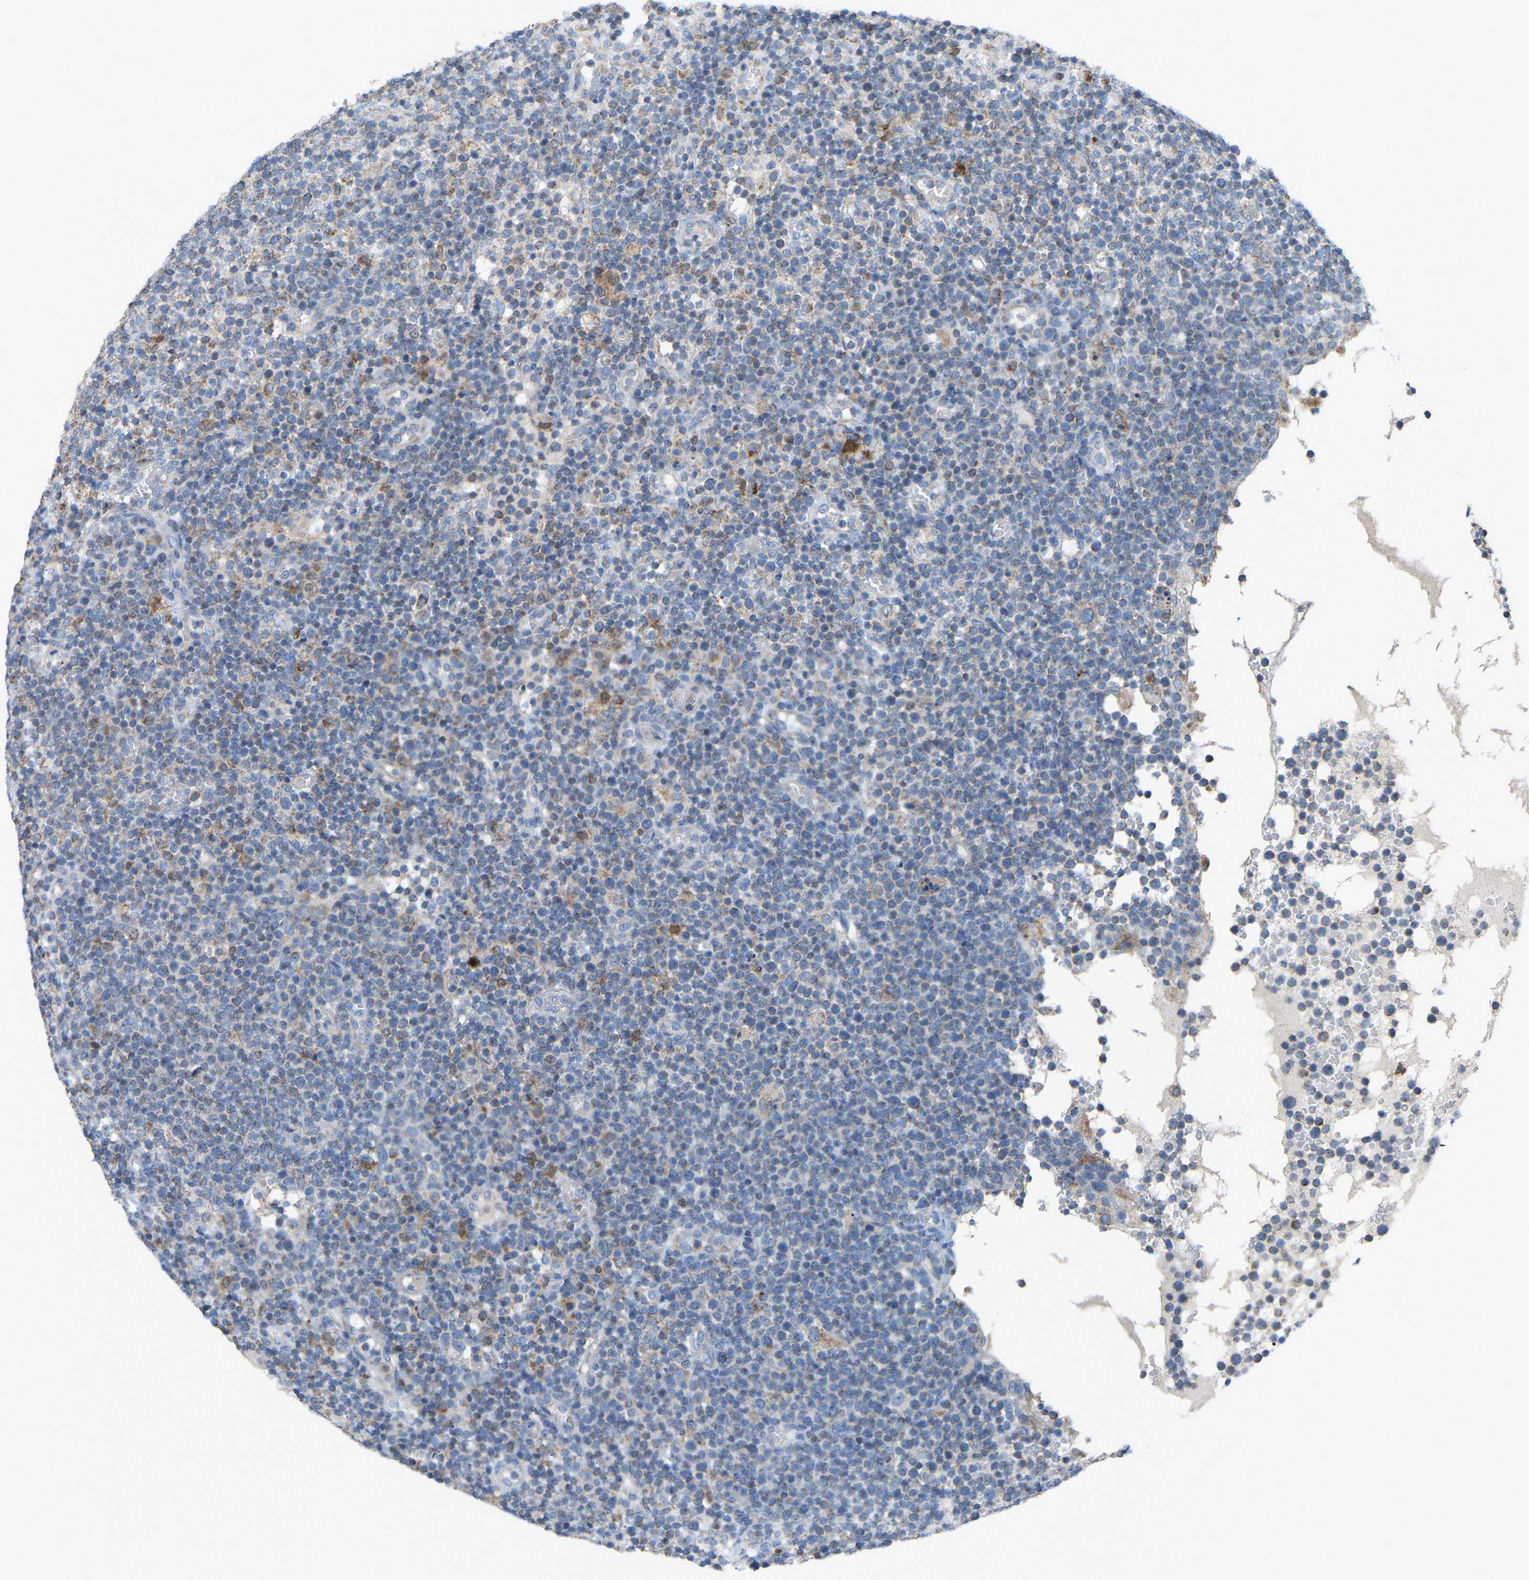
{"staining": {"intensity": "weak", "quantity": "<25%", "location": "cytoplasmic/membranous"}, "tissue": "lymphoma", "cell_type": "Tumor cells", "image_type": "cancer", "snomed": [{"axis": "morphology", "description": "Malignant lymphoma, non-Hodgkin's type, High grade"}, {"axis": "topography", "description": "Lymph node"}], "caption": "A photomicrograph of human lymphoma is negative for staining in tumor cells. (DAB immunohistochemistry (IHC) visualized using brightfield microscopy, high magnification).", "gene": "CROT", "patient": {"sex": "male", "age": 61}}